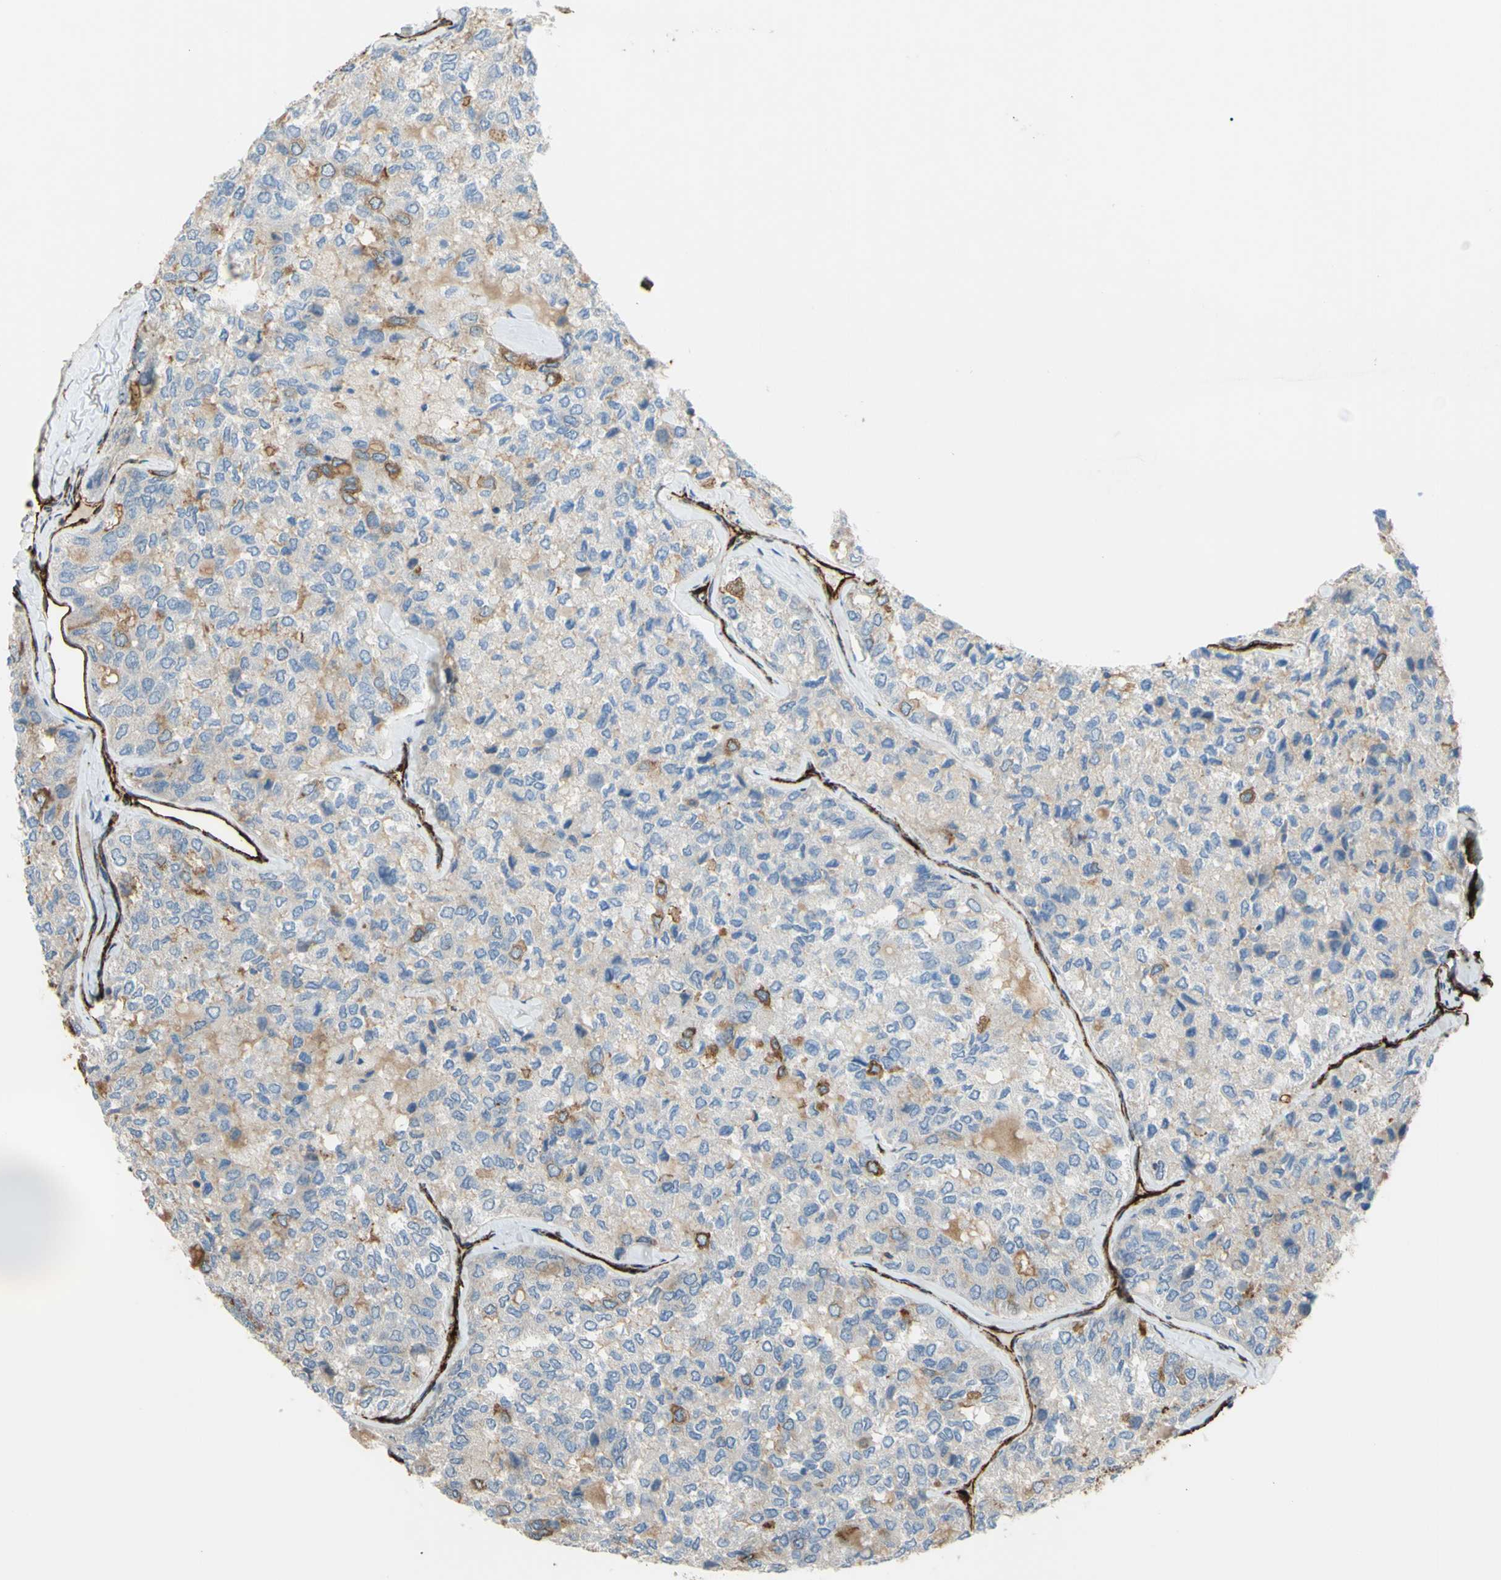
{"staining": {"intensity": "weak", "quantity": "25%-75%", "location": "cytoplasmic/membranous"}, "tissue": "thyroid cancer", "cell_type": "Tumor cells", "image_type": "cancer", "snomed": [{"axis": "morphology", "description": "Follicular adenoma carcinoma, NOS"}, {"axis": "topography", "description": "Thyroid gland"}], "caption": "Immunohistochemistry staining of follicular adenoma carcinoma (thyroid), which shows low levels of weak cytoplasmic/membranous staining in approximately 25%-75% of tumor cells indicating weak cytoplasmic/membranous protein staining. The staining was performed using DAB (brown) for protein detection and nuclei were counterstained in hematoxylin (blue).", "gene": "PRRG2", "patient": {"sex": "male", "age": 75}}